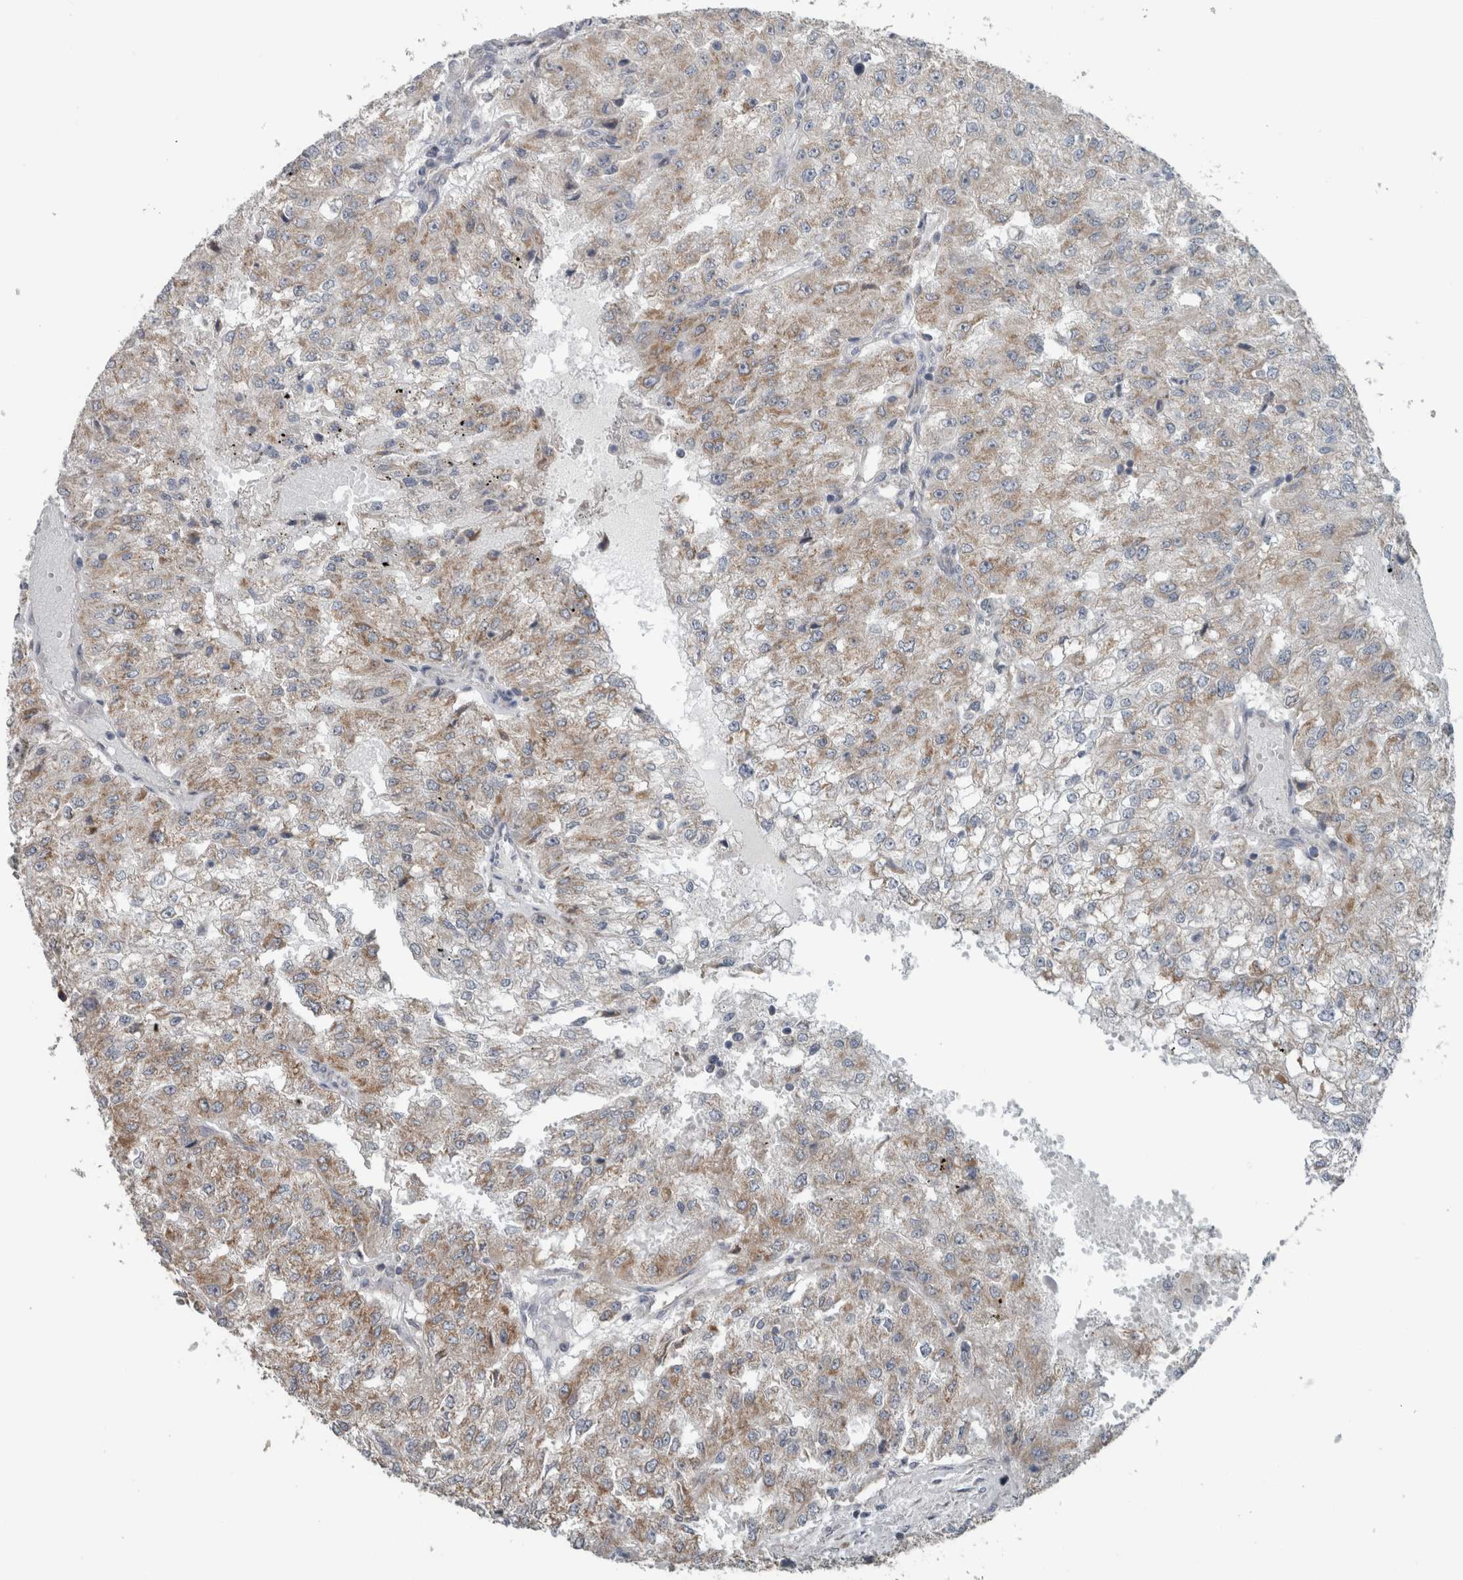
{"staining": {"intensity": "moderate", "quantity": "25%-75%", "location": "cytoplasmic/membranous"}, "tissue": "renal cancer", "cell_type": "Tumor cells", "image_type": "cancer", "snomed": [{"axis": "morphology", "description": "Adenocarcinoma, NOS"}, {"axis": "topography", "description": "Kidney"}], "caption": "This is an image of immunohistochemistry staining of renal cancer, which shows moderate expression in the cytoplasmic/membranous of tumor cells.", "gene": "ARMC1", "patient": {"sex": "female", "age": 54}}